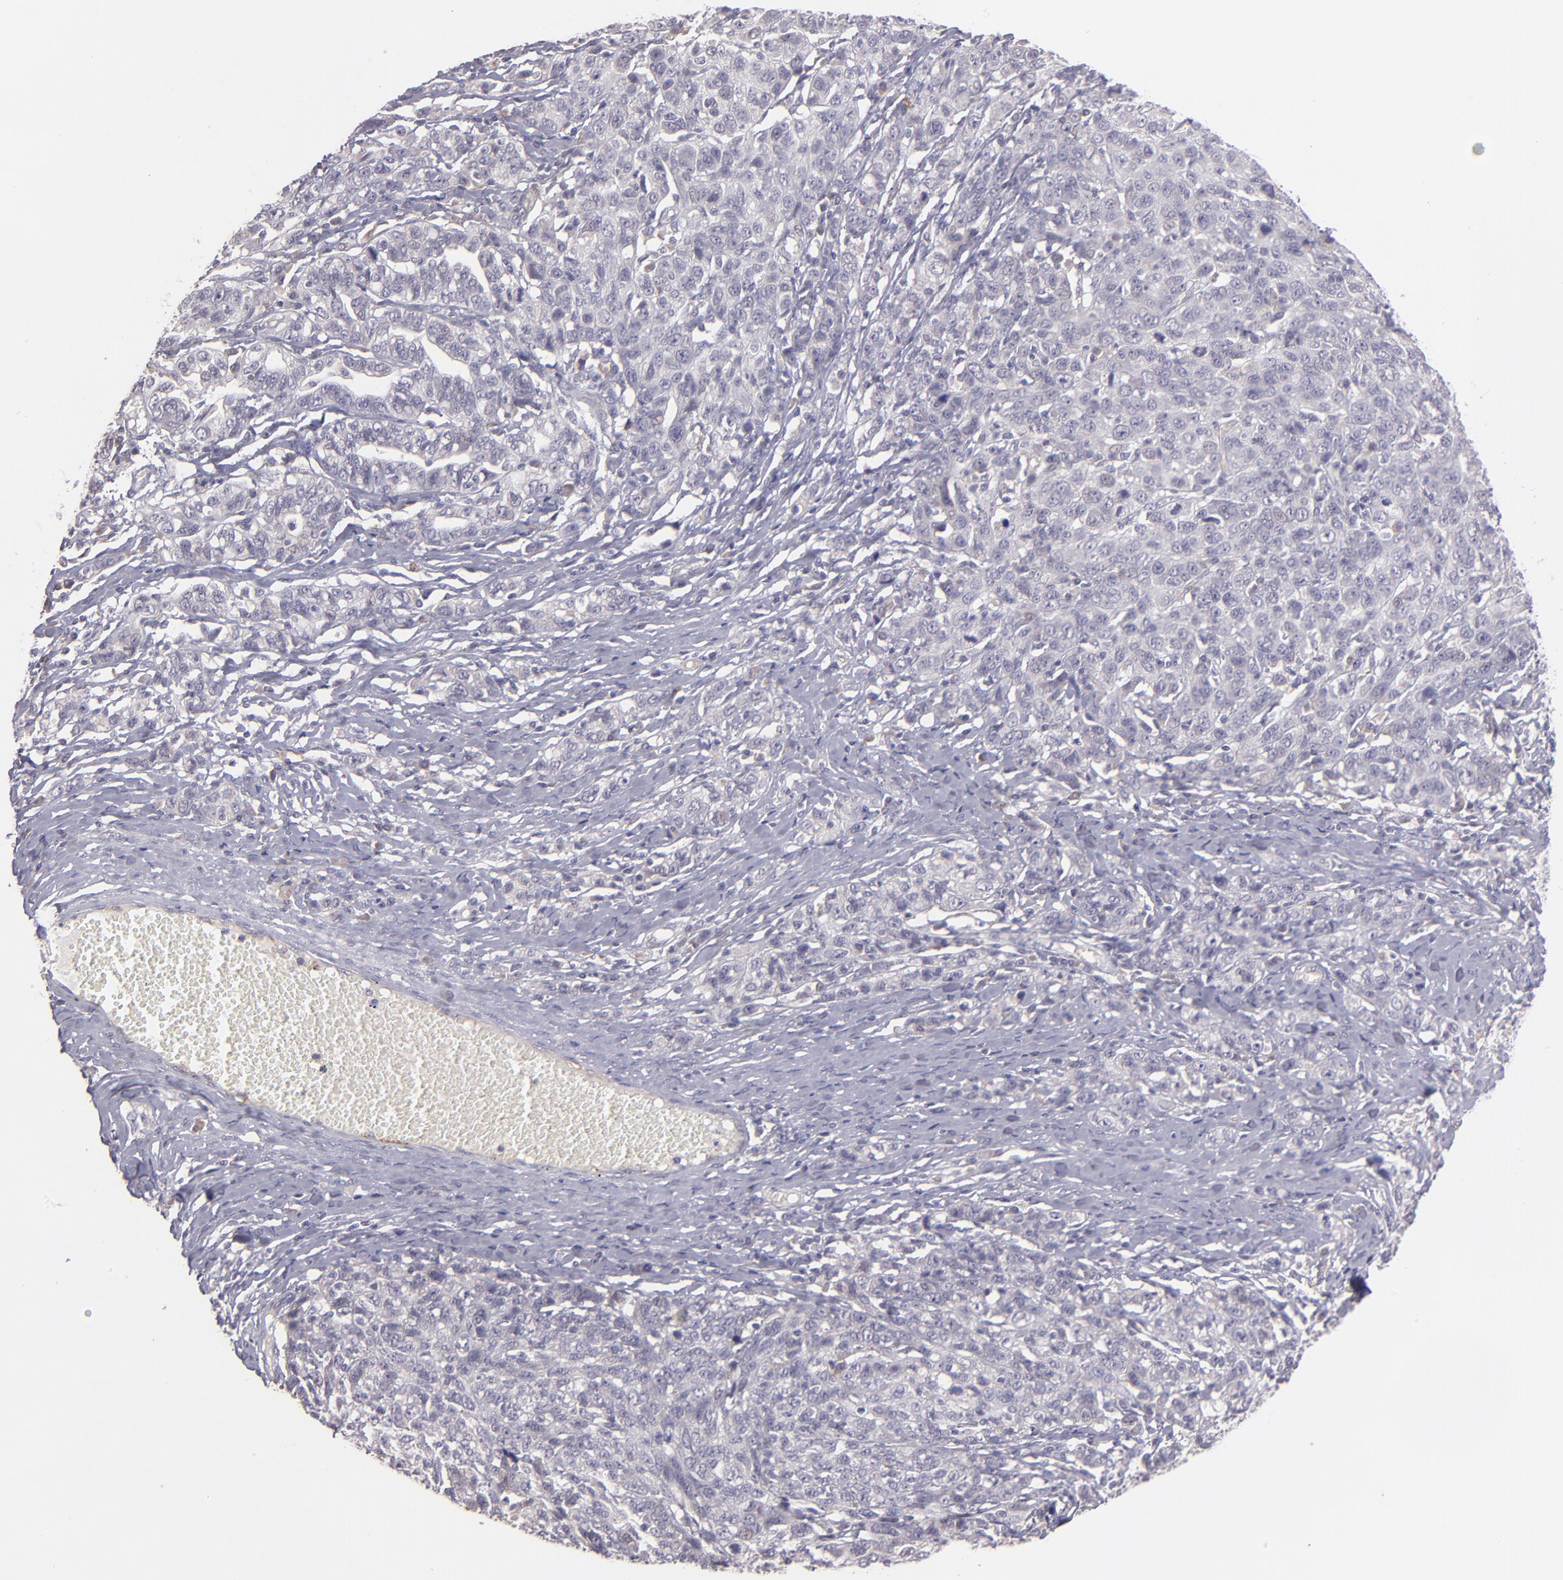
{"staining": {"intensity": "negative", "quantity": "none", "location": "none"}, "tissue": "ovarian cancer", "cell_type": "Tumor cells", "image_type": "cancer", "snomed": [{"axis": "morphology", "description": "Cystadenocarcinoma, serous, NOS"}, {"axis": "topography", "description": "Ovary"}], "caption": "Tumor cells are negative for protein expression in human serous cystadenocarcinoma (ovarian).", "gene": "THBD", "patient": {"sex": "female", "age": 71}}